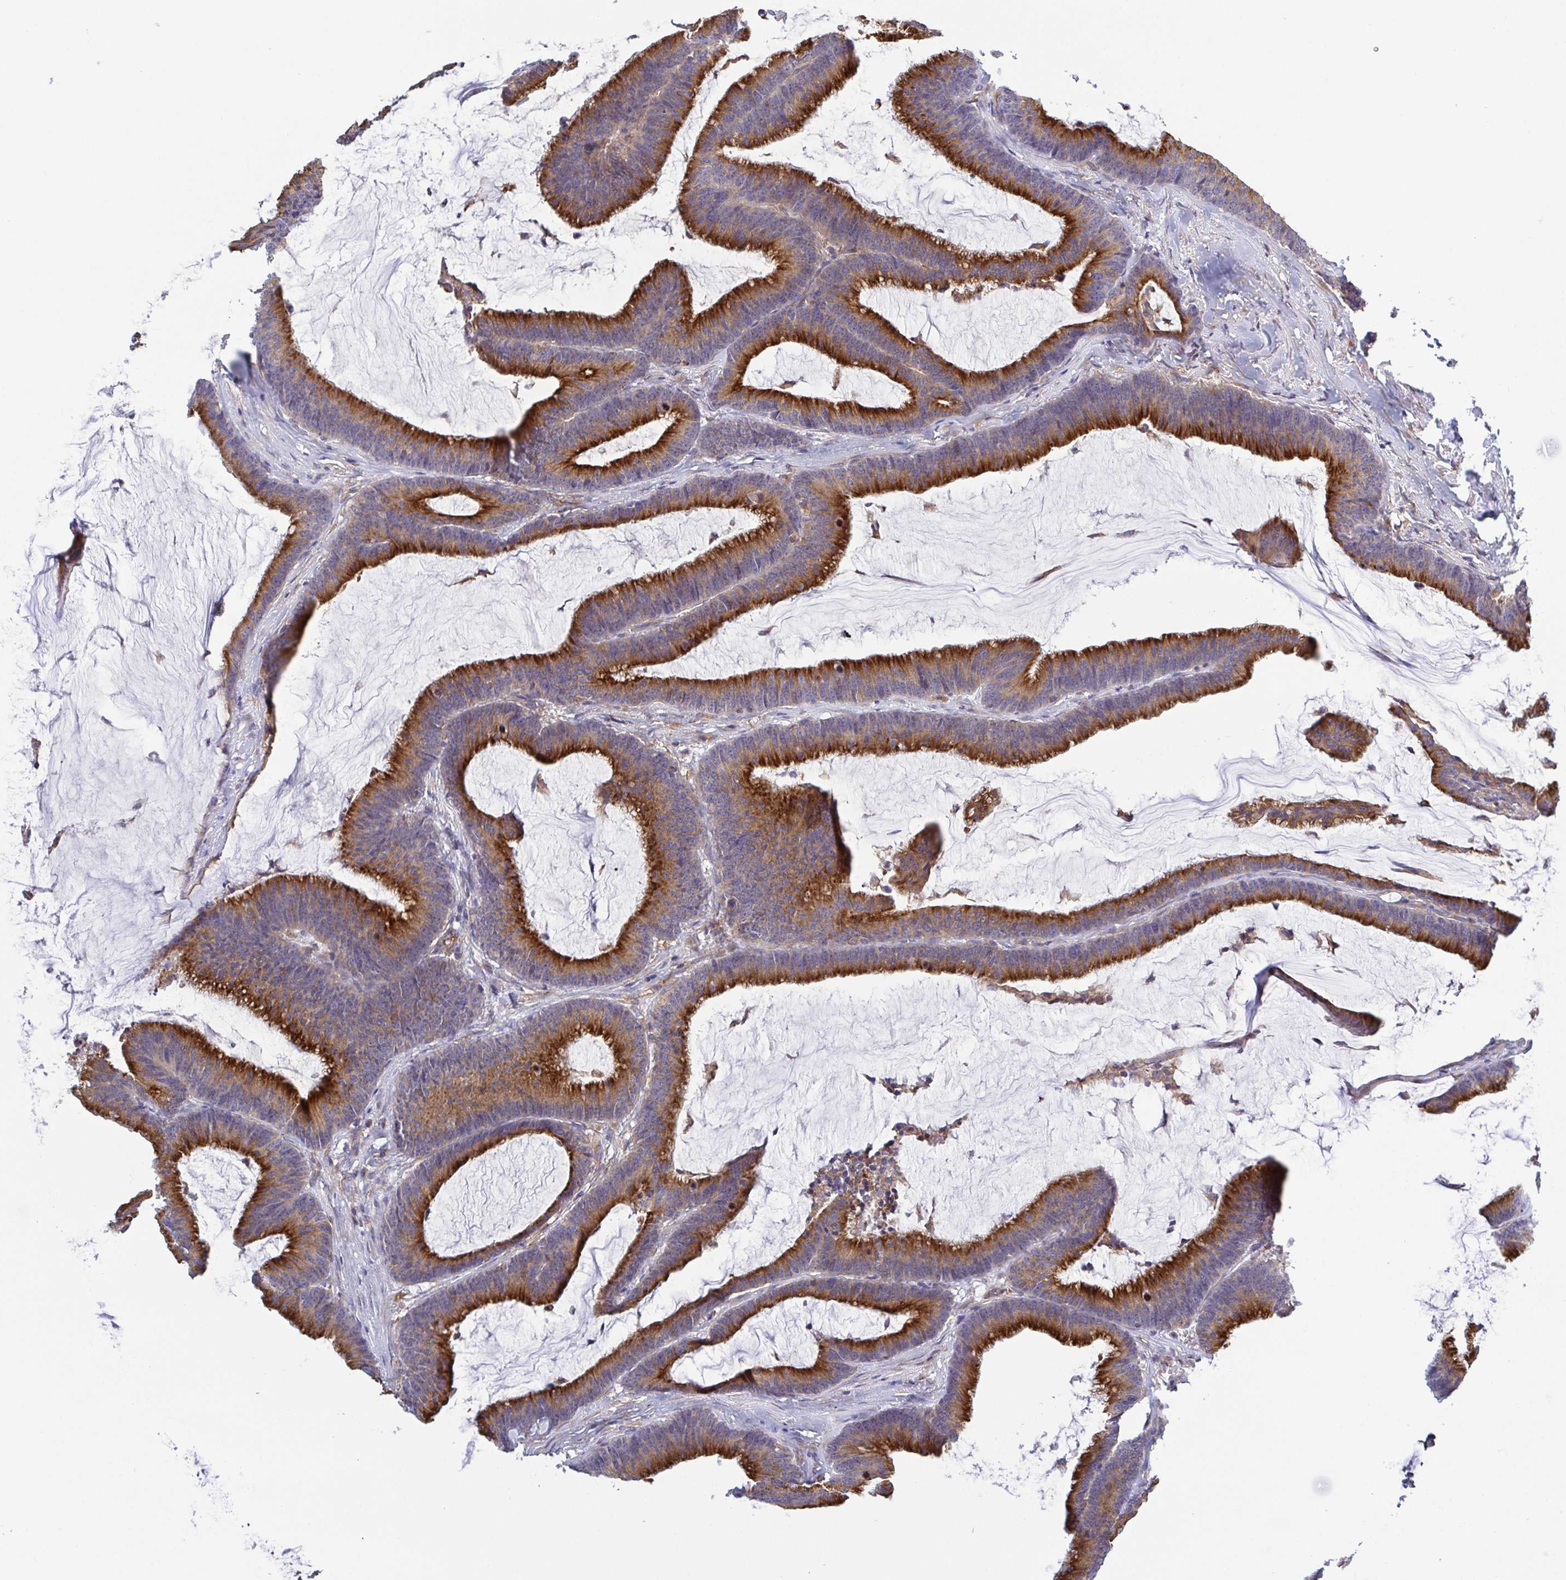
{"staining": {"intensity": "strong", "quantity": ">75%", "location": "cytoplasmic/membranous"}, "tissue": "colorectal cancer", "cell_type": "Tumor cells", "image_type": "cancer", "snomed": [{"axis": "morphology", "description": "Adenocarcinoma, NOS"}, {"axis": "topography", "description": "Colon"}], "caption": "Strong cytoplasmic/membranous protein expression is seen in approximately >75% of tumor cells in colorectal cancer.", "gene": "KIF5B", "patient": {"sex": "female", "age": 78}}